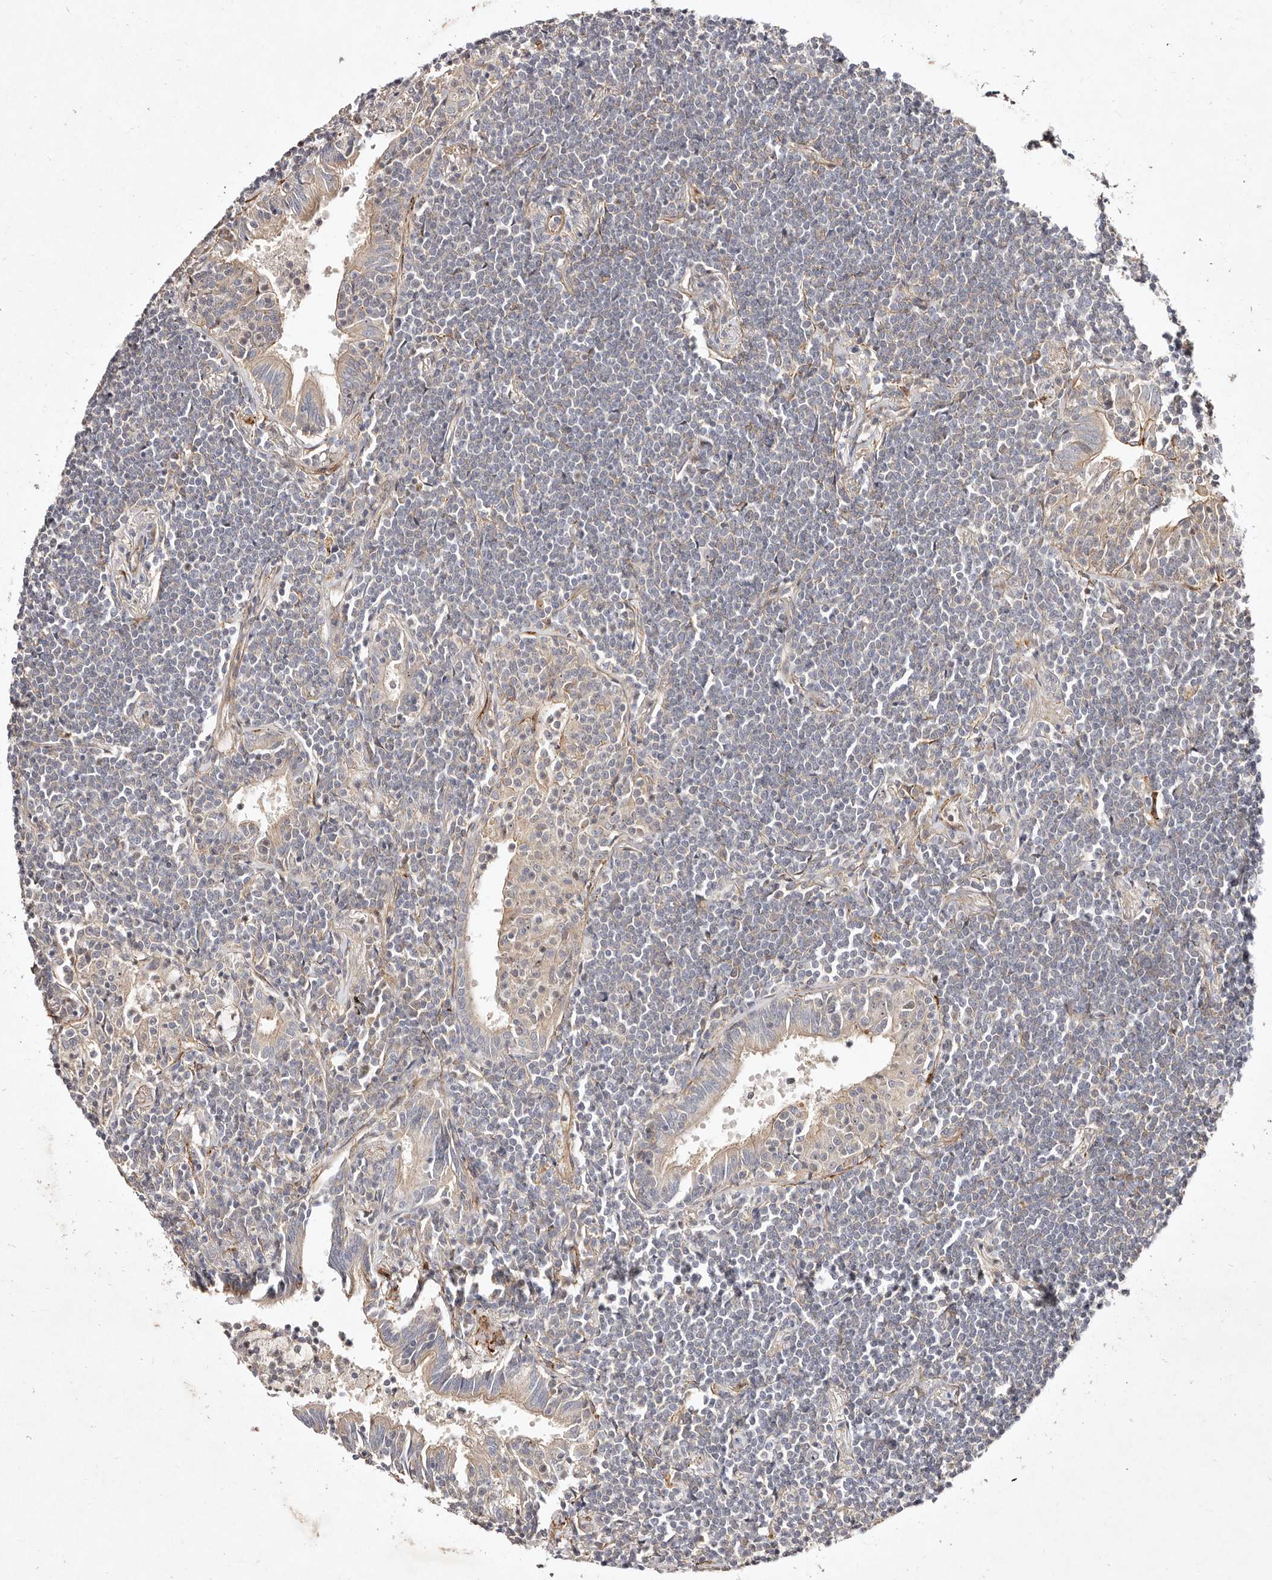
{"staining": {"intensity": "negative", "quantity": "none", "location": "none"}, "tissue": "lymphoma", "cell_type": "Tumor cells", "image_type": "cancer", "snomed": [{"axis": "morphology", "description": "Malignant lymphoma, non-Hodgkin's type, Low grade"}, {"axis": "topography", "description": "Lung"}], "caption": "Tumor cells are negative for brown protein staining in lymphoma.", "gene": "MTMR11", "patient": {"sex": "female", "age": 71}}